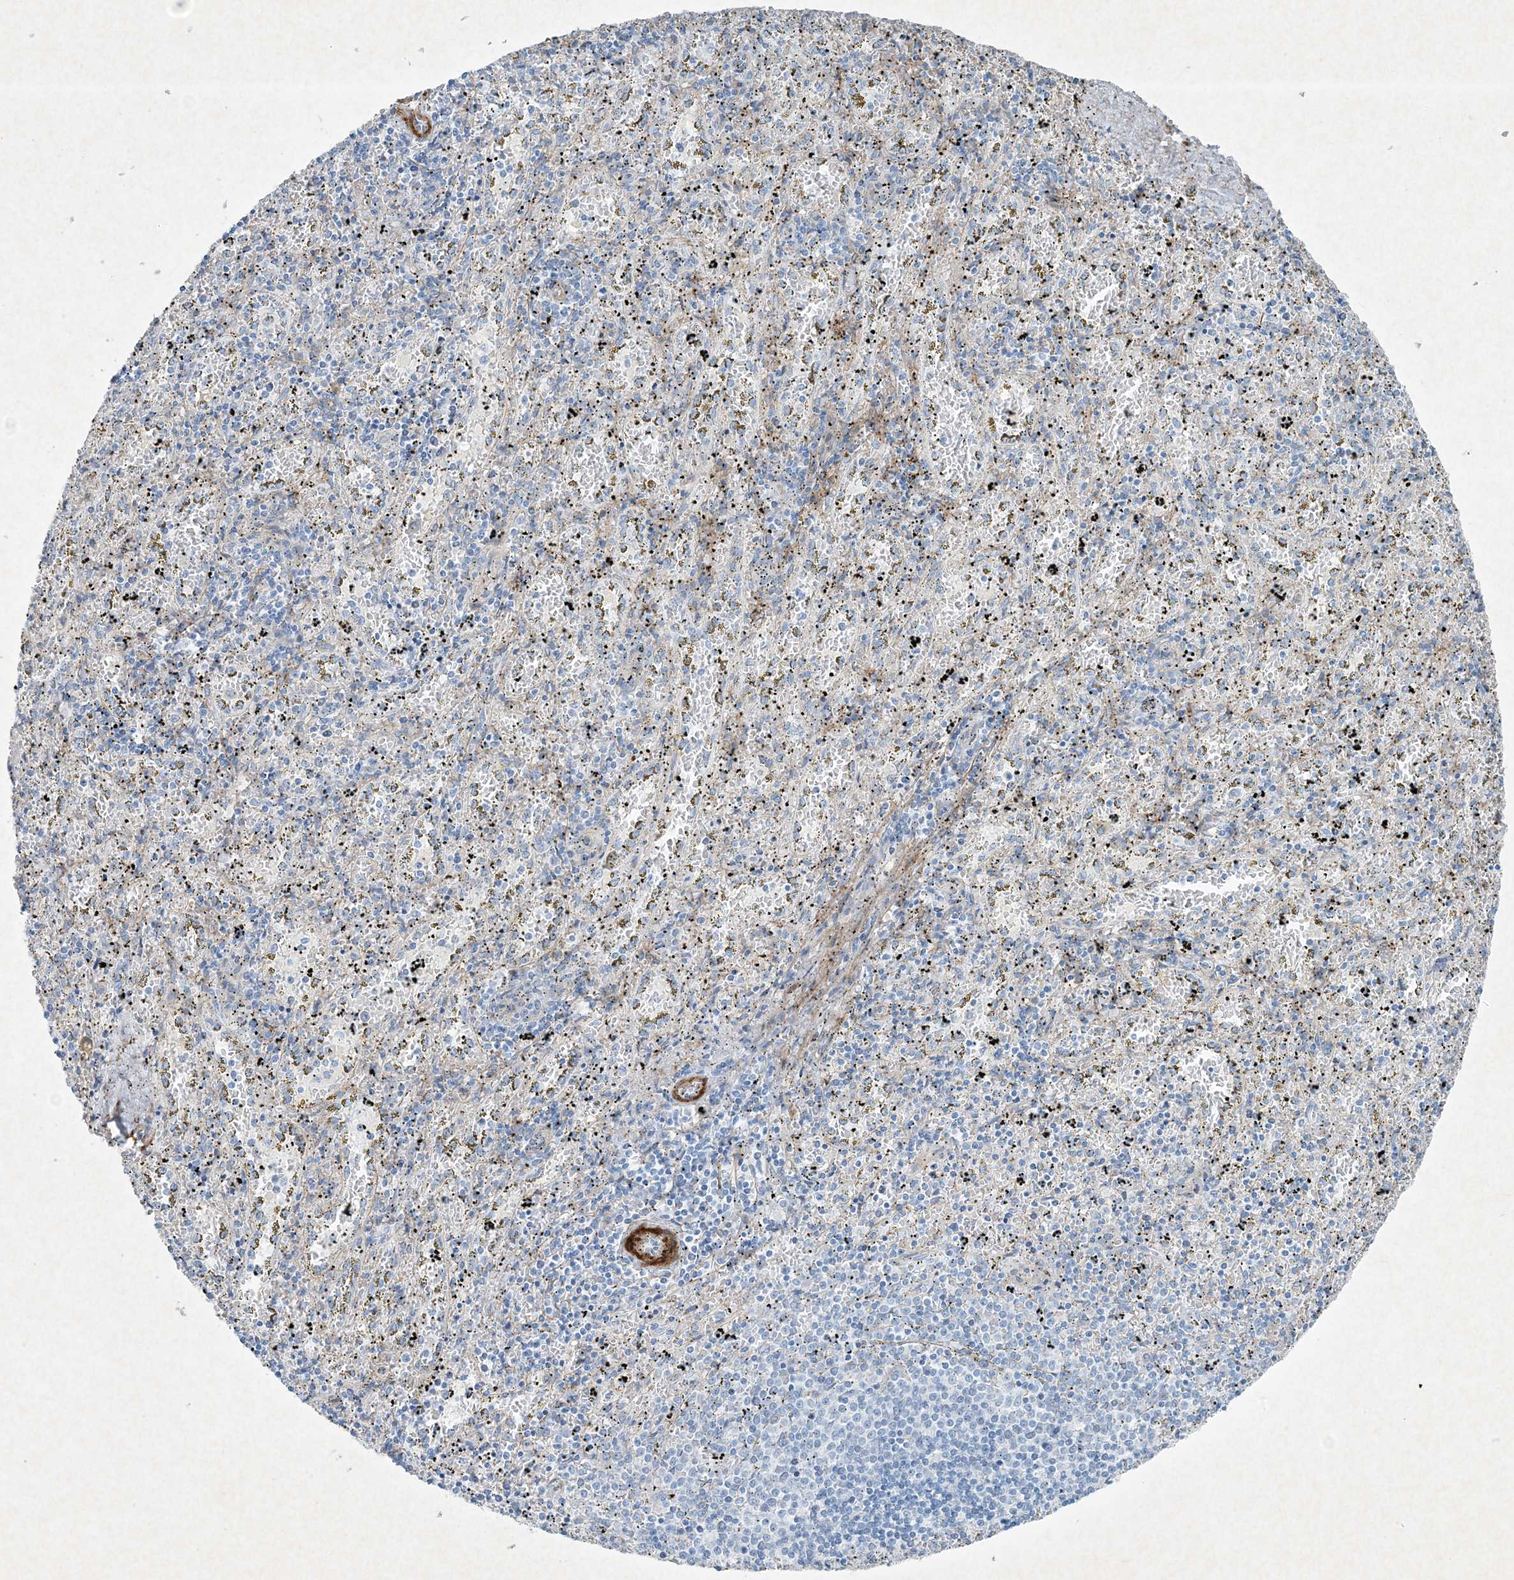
{"staining": {"intensity": "negative", "quantity": "none", "location": "none"}, "tissue": "spleen", "cell_type": "Cells in red pulp", "image_type": "normal", "snomed": [{"axis": "morphology", "description": "Normal tissue, NOS"}, {"axis": "topography", "description": "Spleen"}], "caption": "Immunohistochemical staining of normal human spleen displays no significant positivity in cells in red pulp.", "gene": "PGM5", "patient": {"sex": "male", "age": 11}}